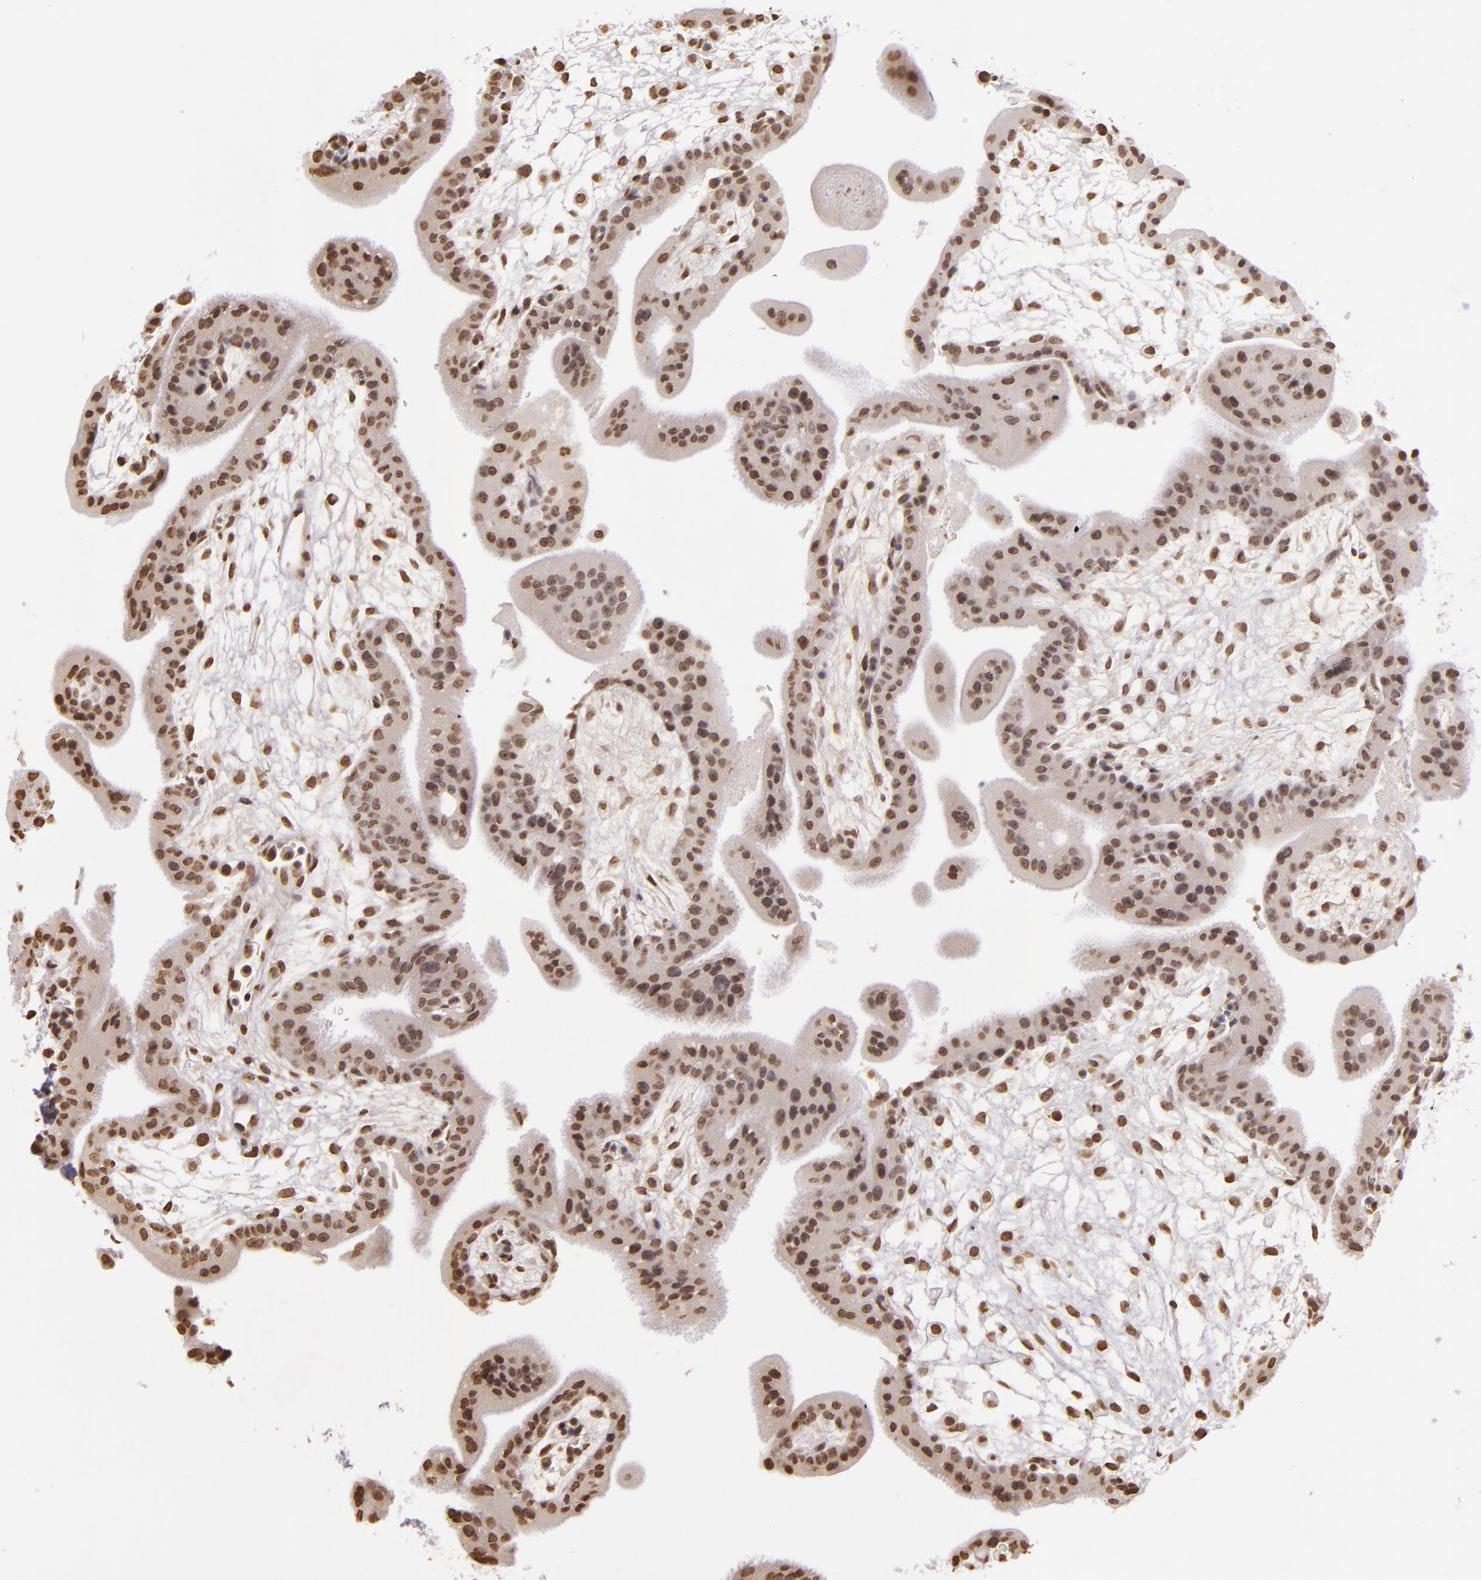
{"staining": {"intensity": "moderate", "quantity": ">75%", "location": "nuclear"}, "tissue": "placenta", "cell_type": "Decidual cells", "image_type": "normal", "snomed": [{"axis": "morphology", "description": "Normal tissue, NOS"}, {"axis": "topography", "description": "Placenta"}], "caption": "IHC of benign human placenta reveals medium levels of moderate nuclear positivity in approximately >75% of decidual cells.", "gene": "THRB", "patient": {"sex": "female", "age": 35}}